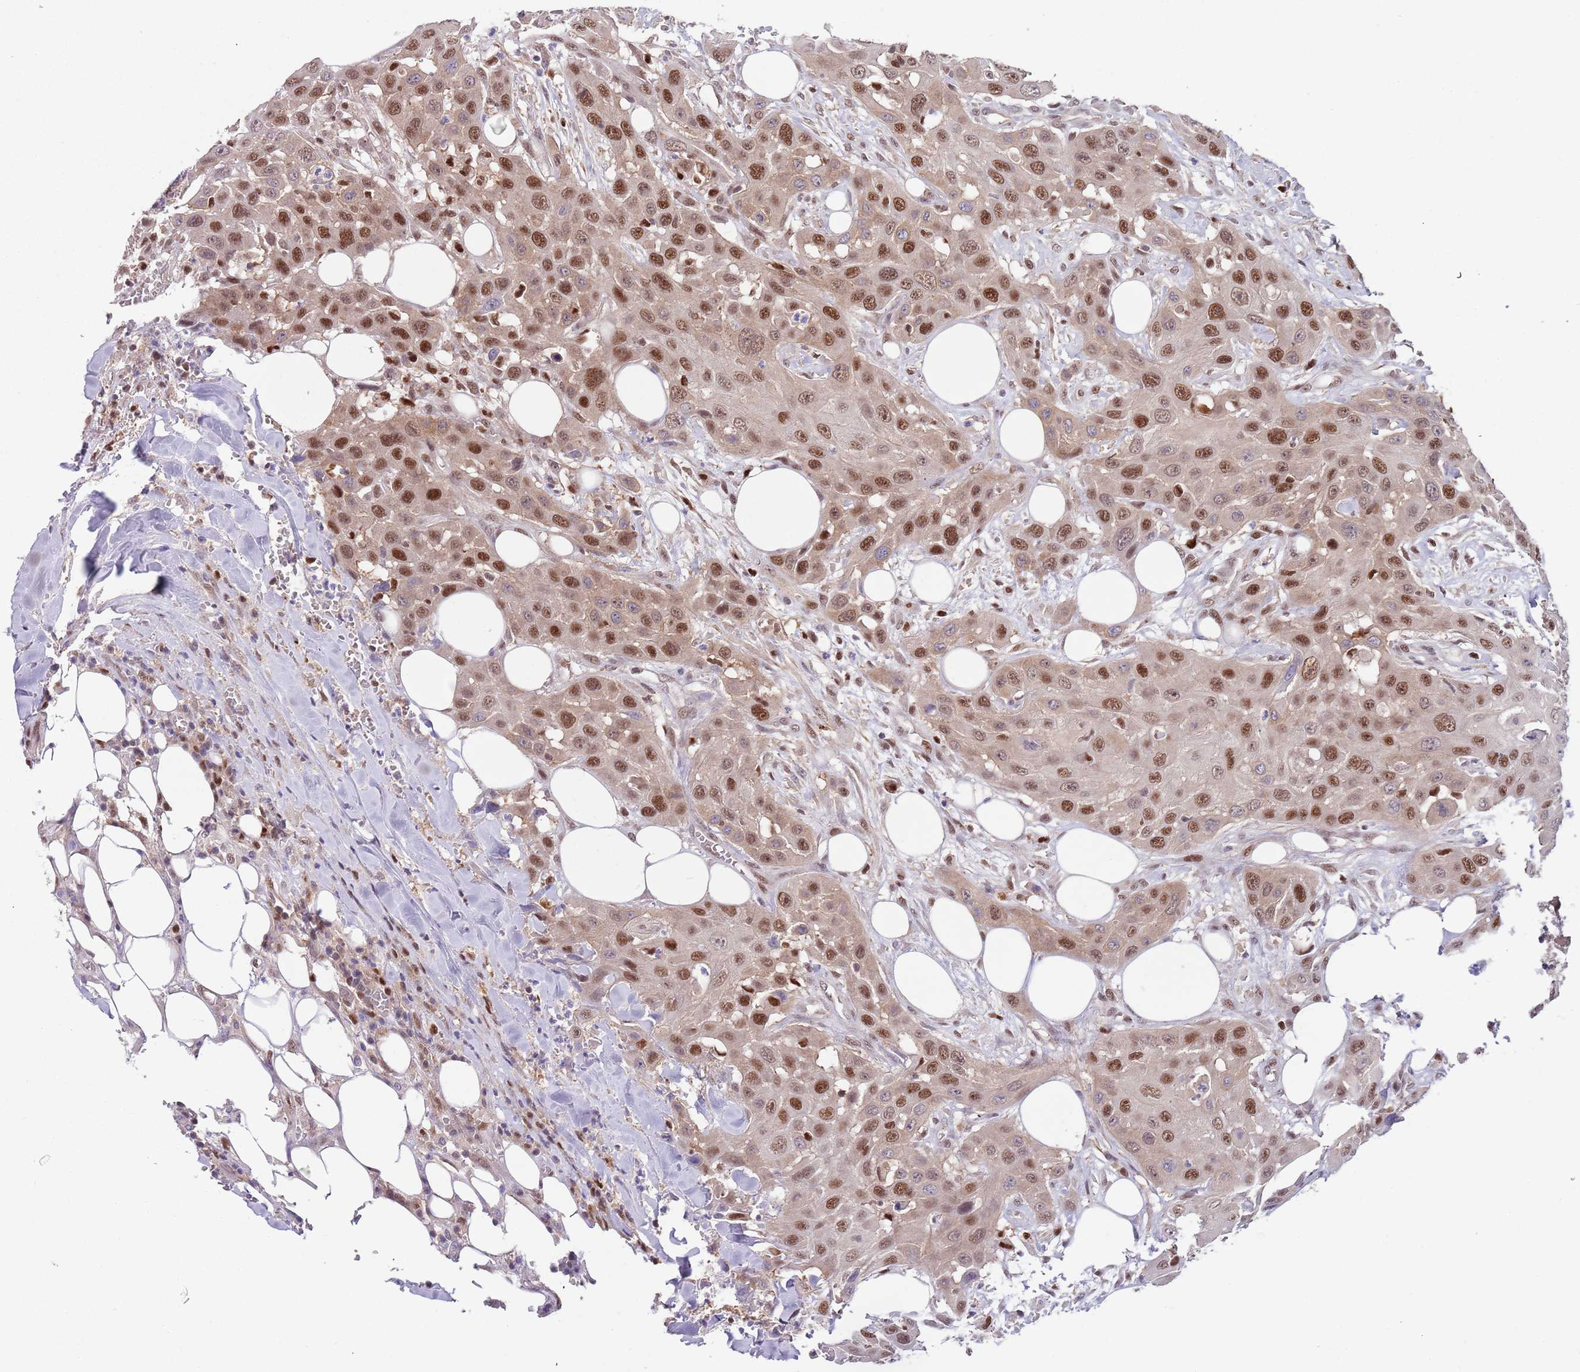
{"staining": {"intensity": "moderate", "quantity": ">75%", "location": "nuclear"}, "tissue": "head and neck cancer", "cell_type": "Tumor cells", "image_type": "cancer", "snomed": [{"axis": "morphology", "description": "Squamous cell carcinoma, NOS"}, {"axis": "topography", "description": "Head-Neck"}], "caption": "Brown immunohistochemical staining in head and neck cancer (squamous cell carcinoma) displays moderate nuclear staining in about >75% of tumor cells.", "gene": "RMND5B", "patient": {"sex": "male", "age": 81}}